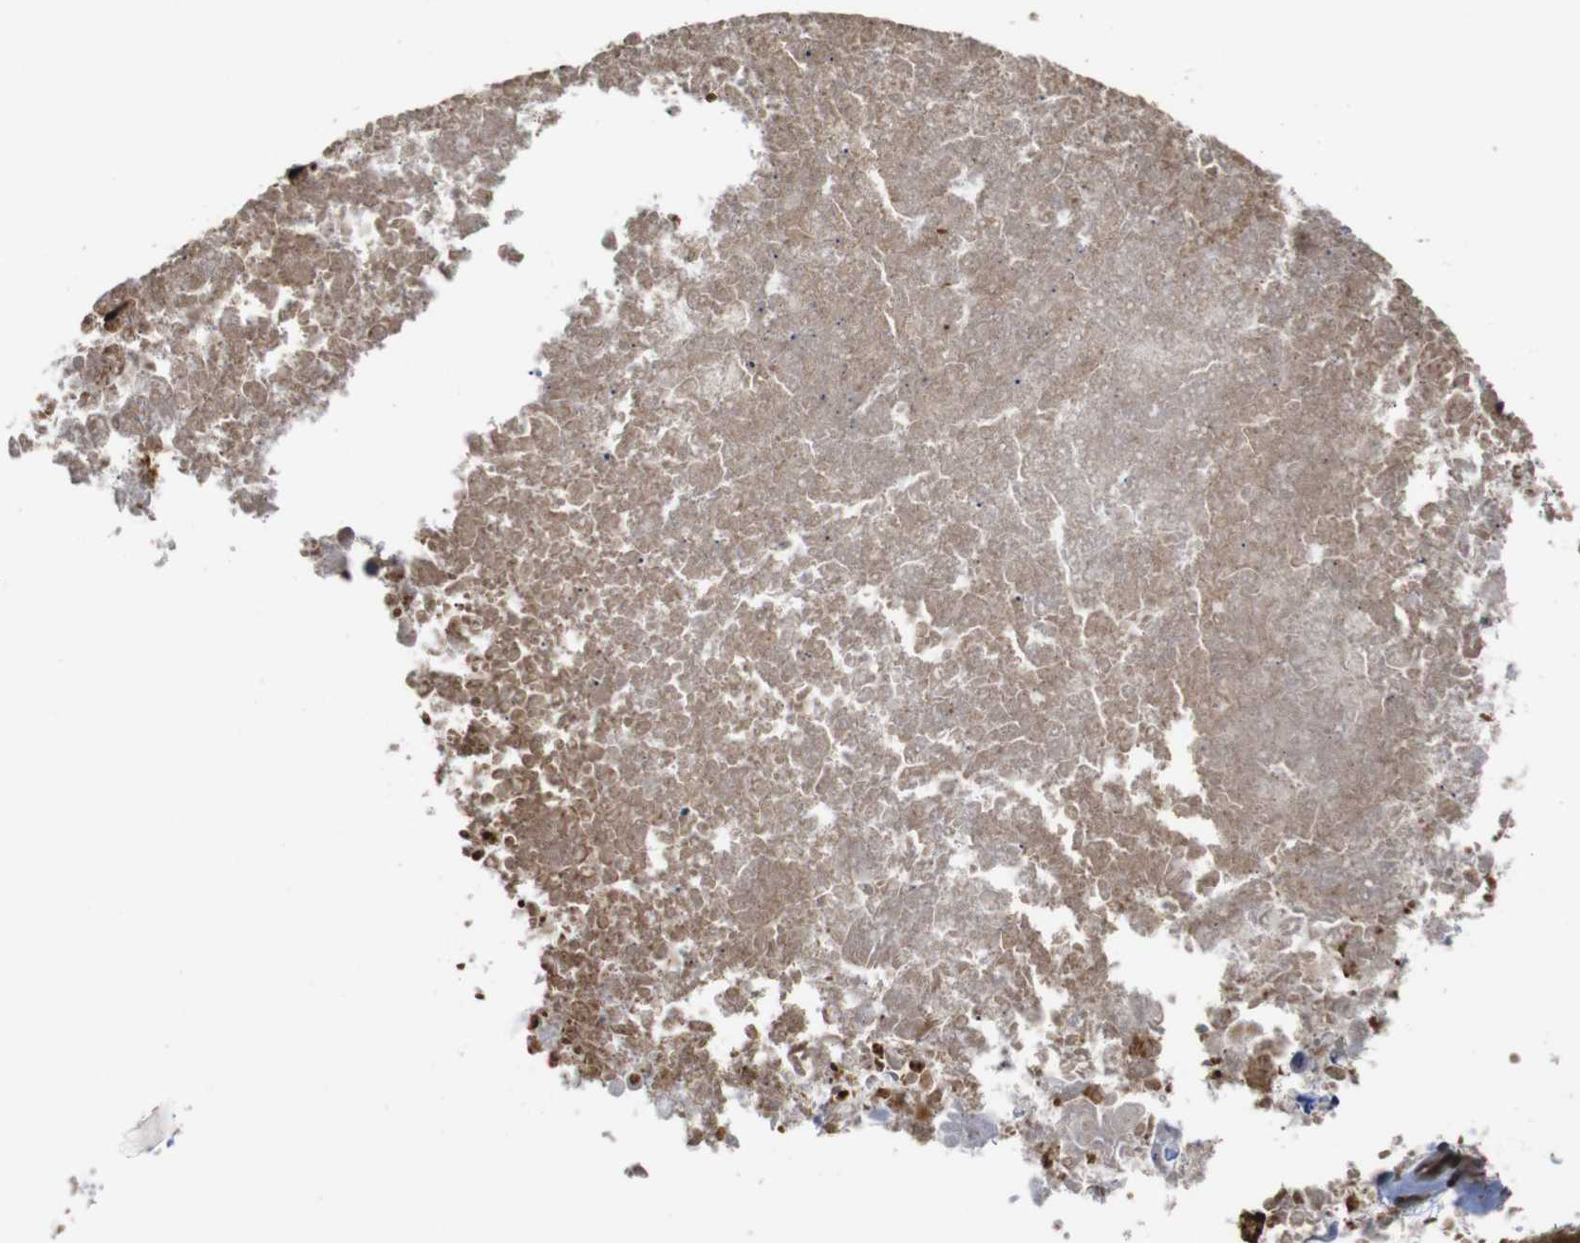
{"staining": {"intensity": "moderate", "quantity": ">75%", "location": "cytoplasmic/membranous"}, "tissue": "ovarian cancer", "cell_type": "Tumor cells", "image_type": "cancer", "snomed": [{"axis": "morphology", "description": "Cystadenocarcinoma, mucinous, NOS"}, {"axis": "topography", "description": "Ovary"}], "caption": "Immunohistochemical staining of ovarian mucinous cystadenocarcinoma exhibits medium levels of moderate cytoplasmic/membranous protein expression in approximately >75% of tumor cells. The staining was performed using DAB (3,3'-diaminobenzidine) to visualize the protein expression in brown, while the nuclei were stained in blue with hematoxylin (Magnification: 20x).", "gene": "SNN", "patient": {"sex": "female", "age": 37}}